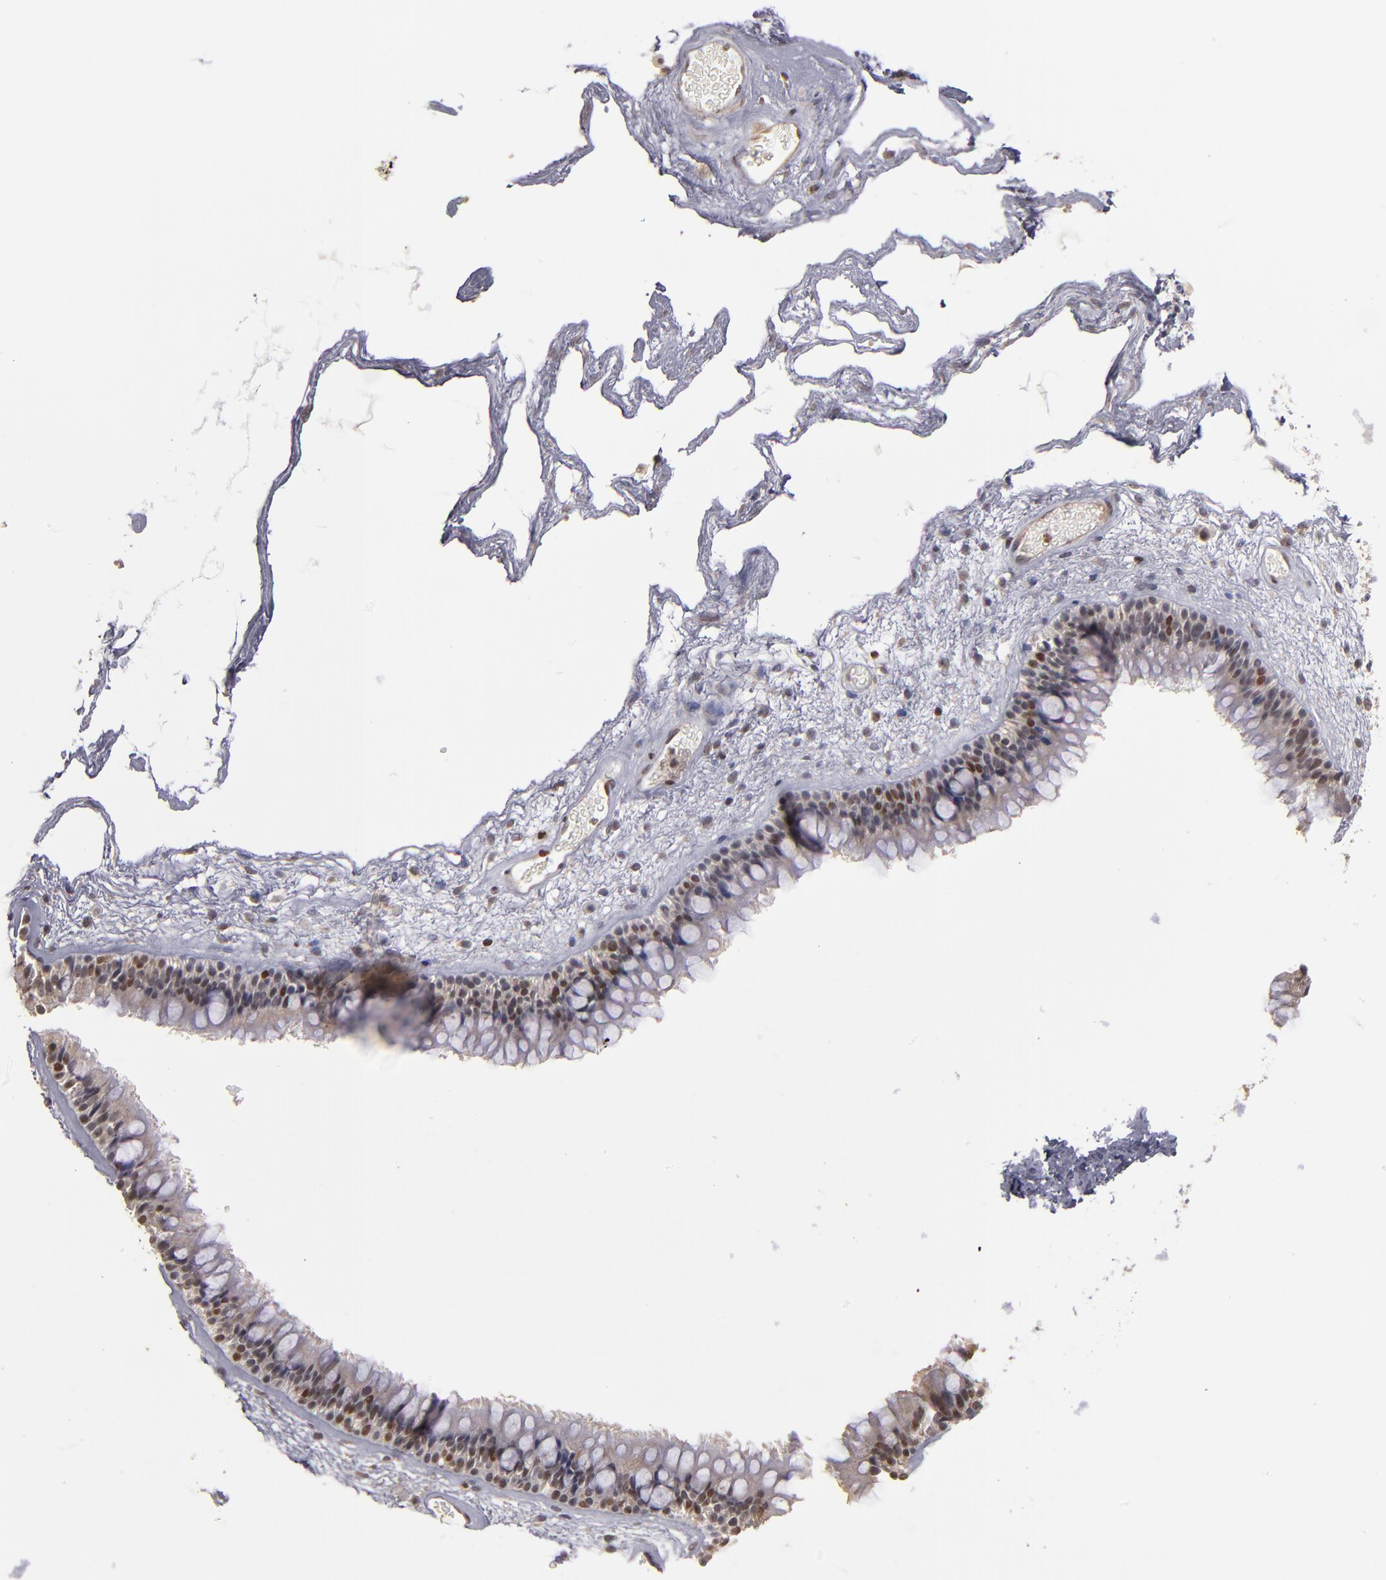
{"staining": {"intensity": "moderate", "quantity": "25%-75%", "location": "nuclear"}, "tissue": "nasopharynx", "cell_type": "Respiratory epithelial cells", "image_type": "normal", "snomed": [{"axis": "morphology", "description": "Normal tissue, NOS"}, {"axis": "morphology", "description": "Inflammation, NOS"}, {"axis": "topography", "description": "Nasopharynx"}], "caption": "Immunohistochemical staining of benign nasopharynx exhibits moderate nuclear protein positivity in approximately 25%-75% of respiratory epithelial cells. (Brightfield microscopy of DAB IHC at high magnification).", "gene": "KDM6A", "patient": {"sex": "male", "age": 48}}